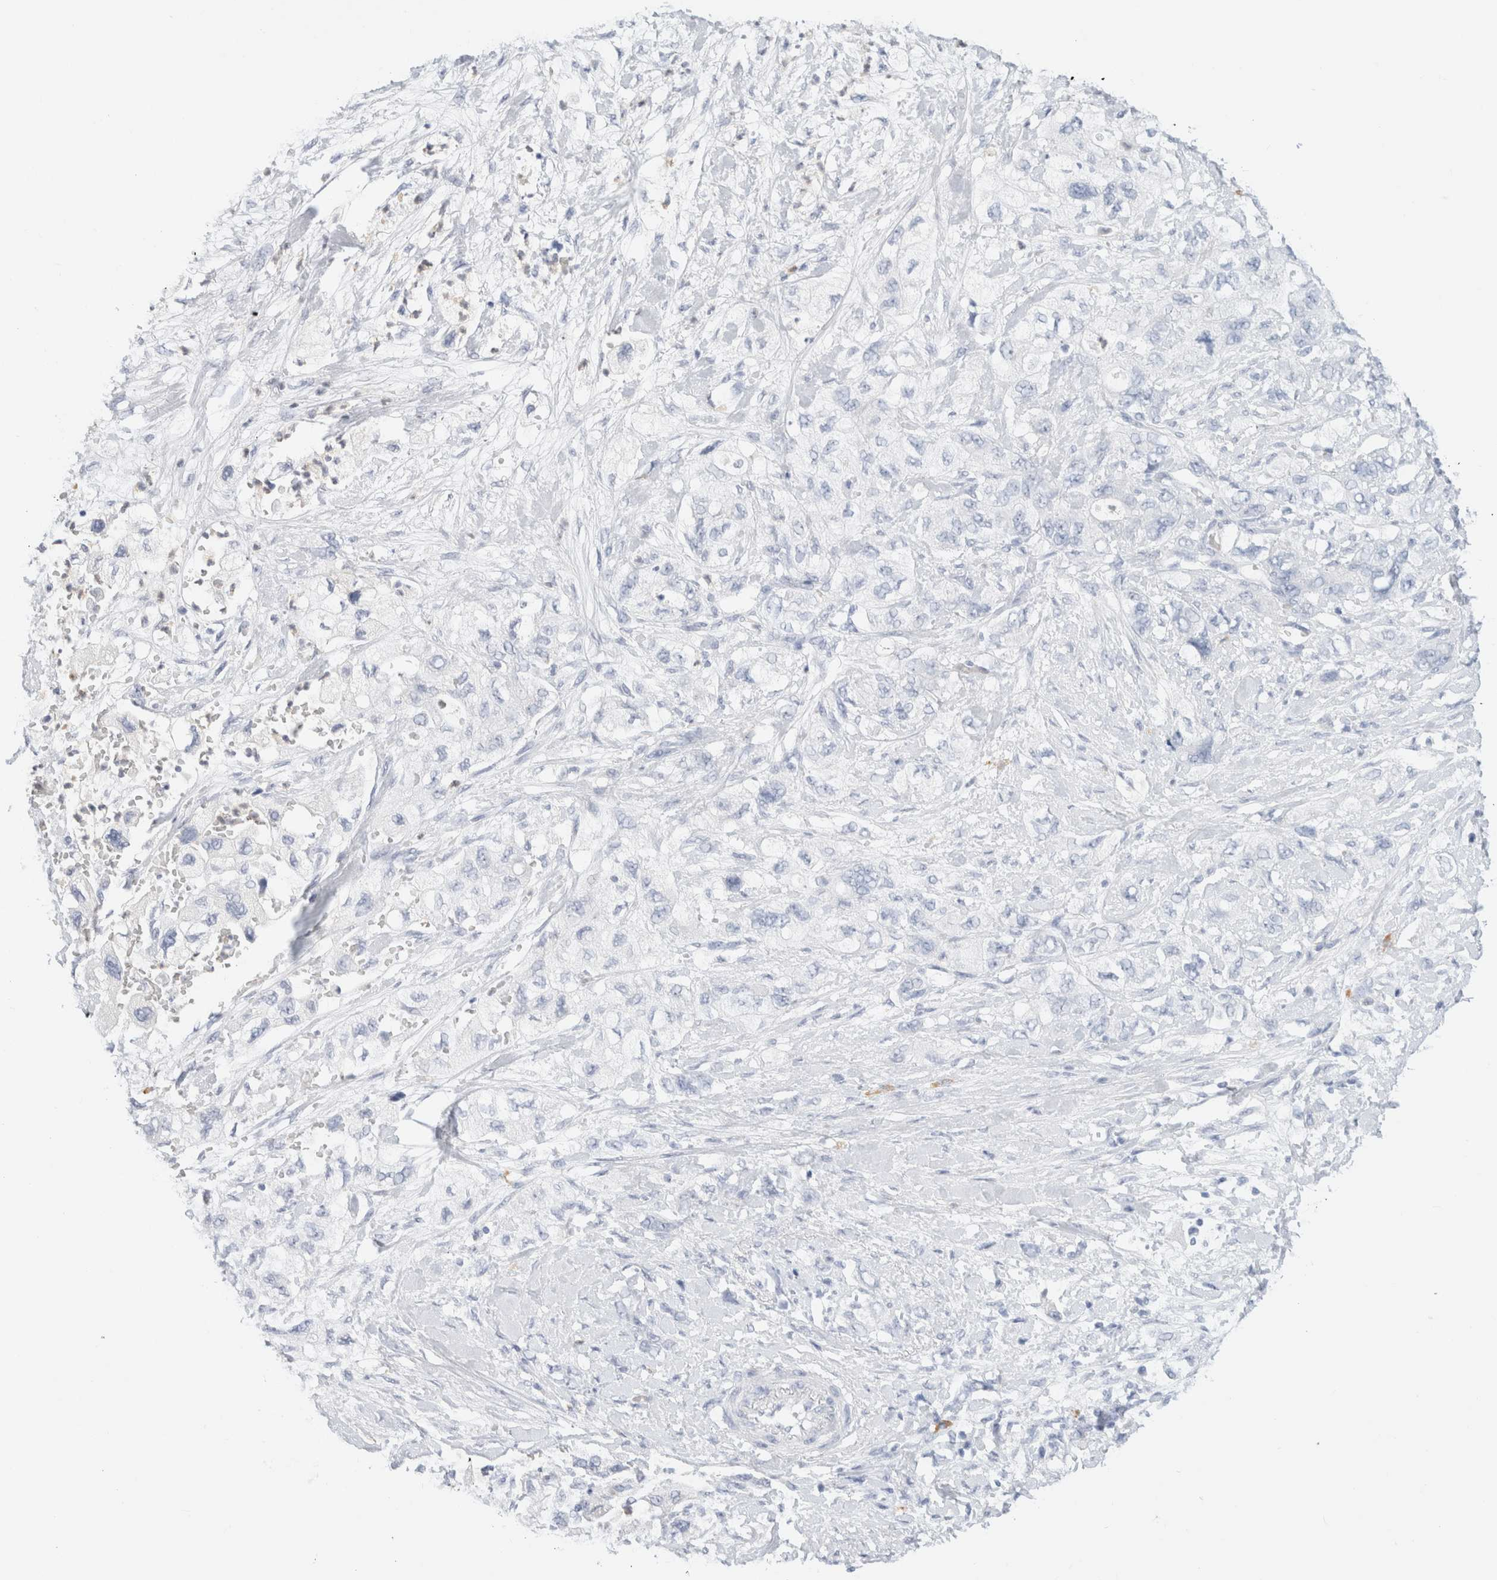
{"staining": {"intensity": "negative", "quantity": "none", "location": "none"}, "tissue": "pancreatic cancer", "cell_type": "Tumor cells", "image_type": "cancer", "snomed": [{"axis": "morphology", "description": "Adenocarcinoma, NOS"}, {"axis": "topography", "description": "Pancreas"}], "caption": "Histopathology image shows no significant protein positivity in tumor cells of pancreatic cancer.", "gene": "ARG1", "patient": {"sex": "female", "age": 73}}